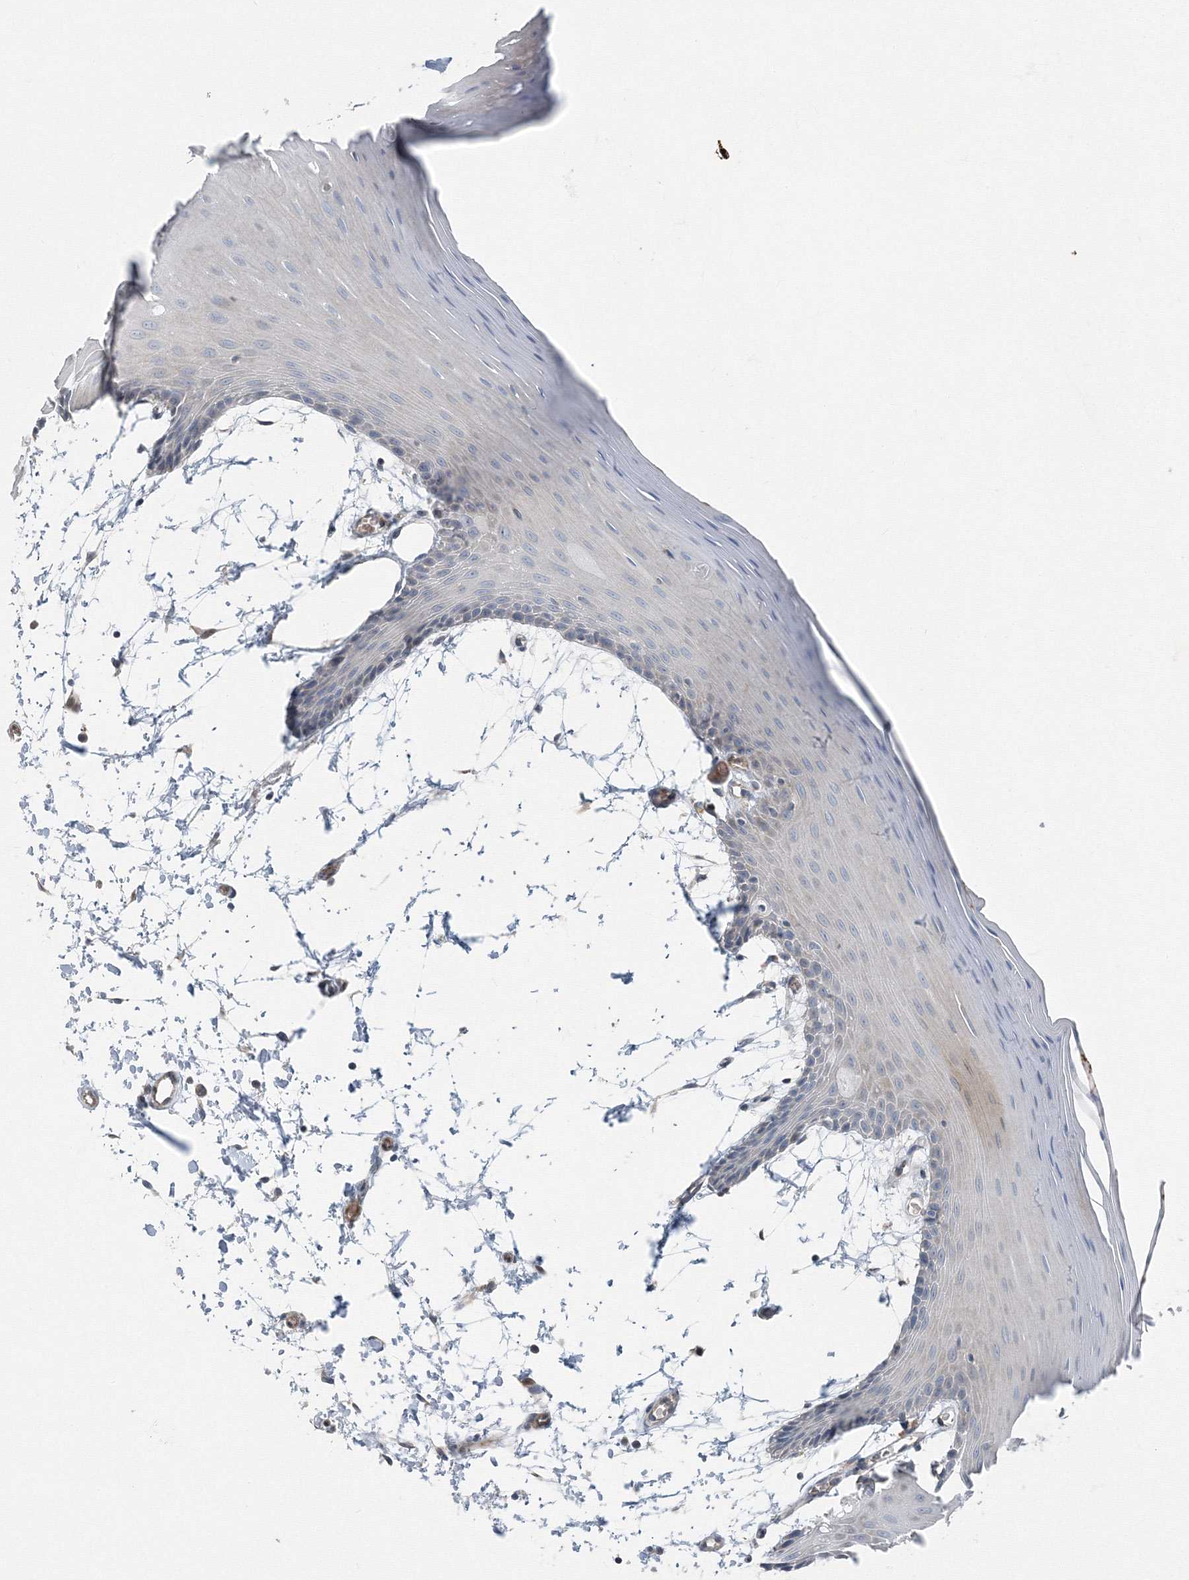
{"staining": {"intensity": "weak", "quantity": "<25%", "location": "cytoplasmic/membranous,nuclear"}, "tissue": "oral mucosa", "cell_type": "Squamous epithelial cells", "image_type": "normal", "snomed": [{"axis": "morphology", "description": "Normal tissue, NOS"}, {"axis": "topography", "description": "Skeletal muscle"}, {"axis": "topography", "description": "Oral tissue"}, {"axis": "topography", "description": "Salivary gland"}, {"axis": "topography", "description": "Peripheral nerve tissue"}], "caption": "Squamous epithelial cells show no significant expression in unremarkable oral mucosa. (Brightfield microscopy of DAB (3,3'-diaminobenzidine) immunohistochemistry (IHC) at high magnification).", "gene": "AASDH", "patient": {"sex": "male", "age": 54}}